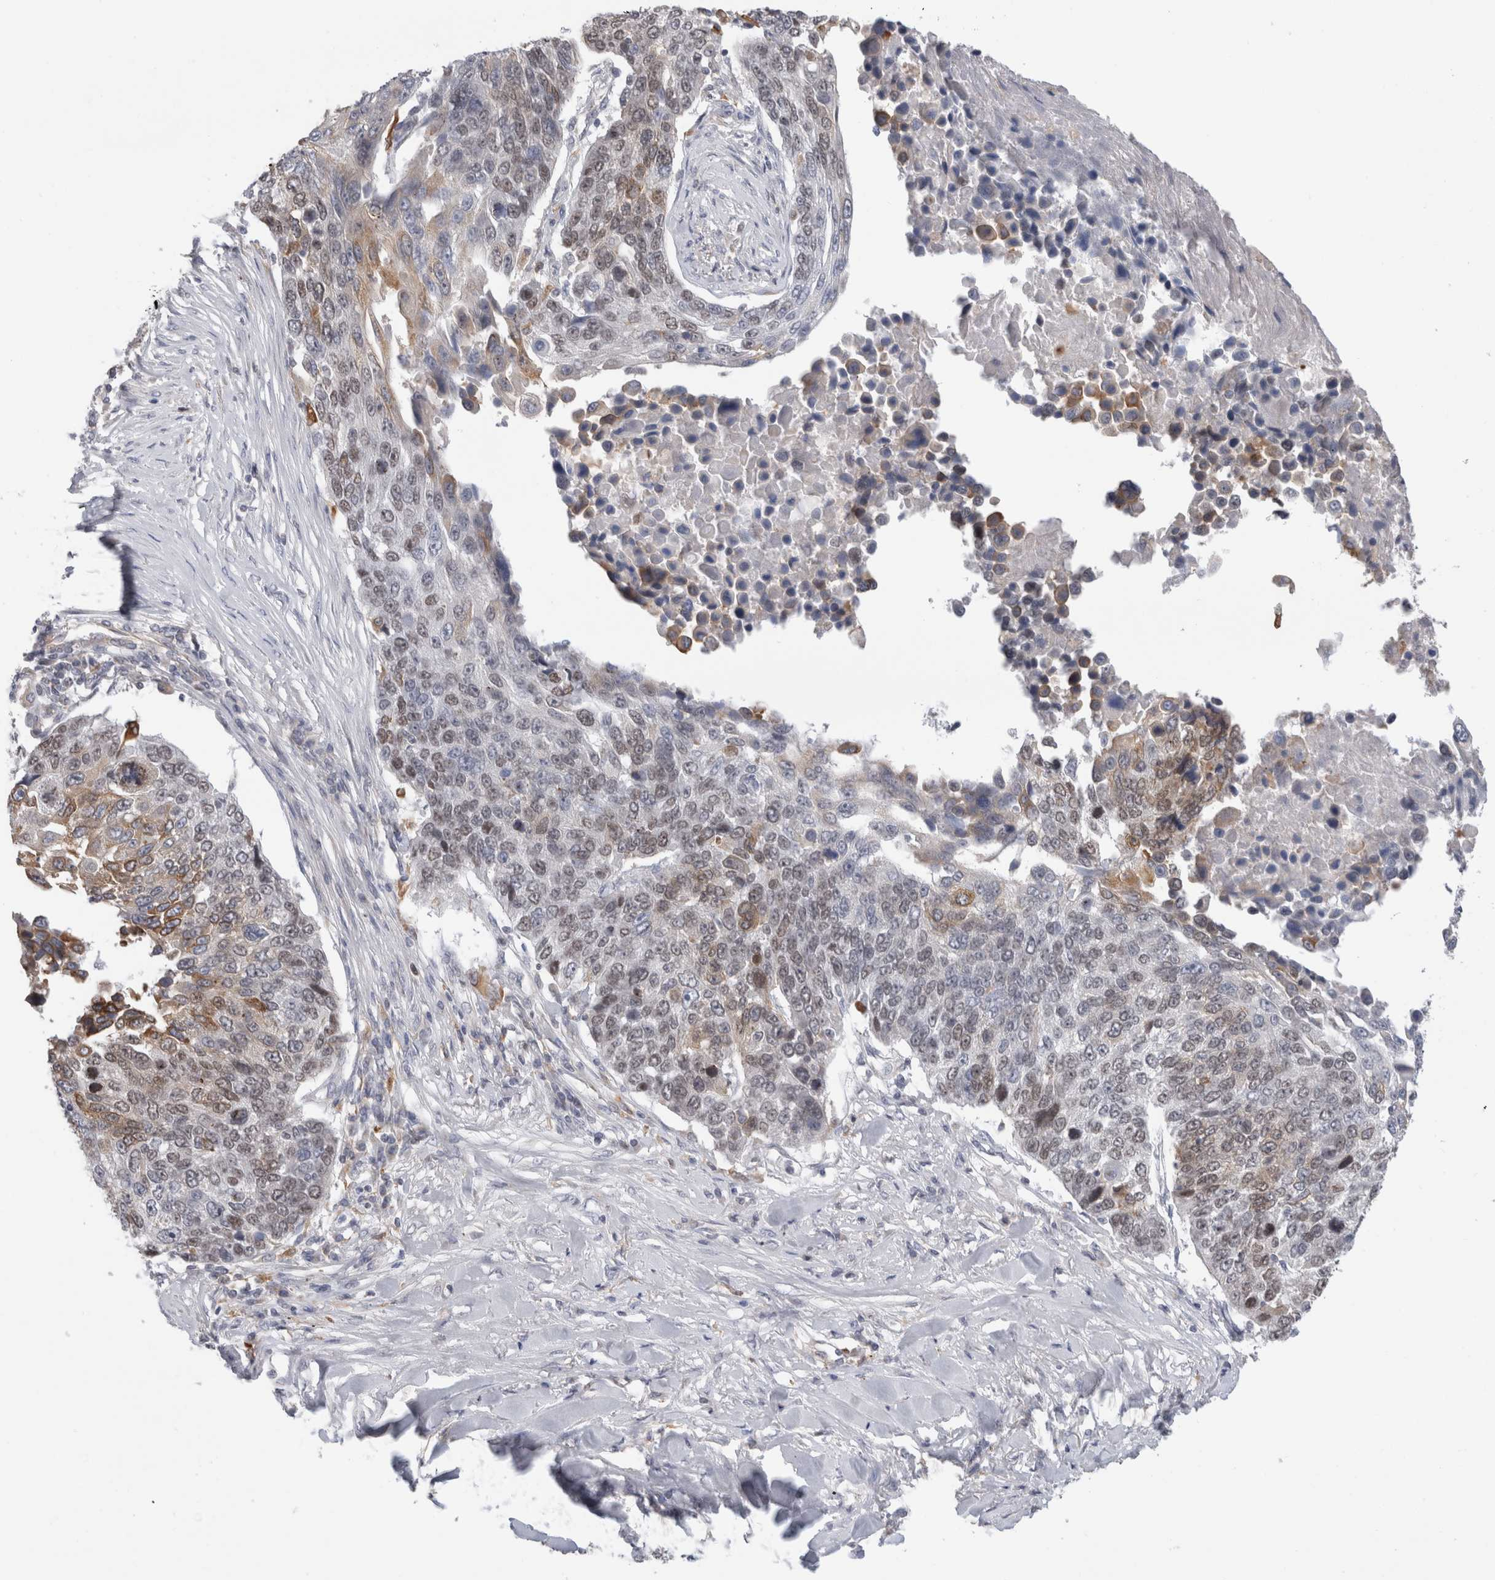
{"staining": {"intensity": "weak", "quantity": "<25%", "location": "nuclear"}, "tissue": "lung cancer", "cell_type": "Tumor cells", "image_type": "cancer", "snomed": [{"axis": "morphology", "description": "Squamous cell carcinoma, NOS"}, {"axis": "topography", "description": "Lung"}], "caption": "DAB immunohistochemical staining of lung cancer exhibits no significant staining in tumor cells.", "gene": "SYTL5", "patient": {"sex": "male", "age": 66}}